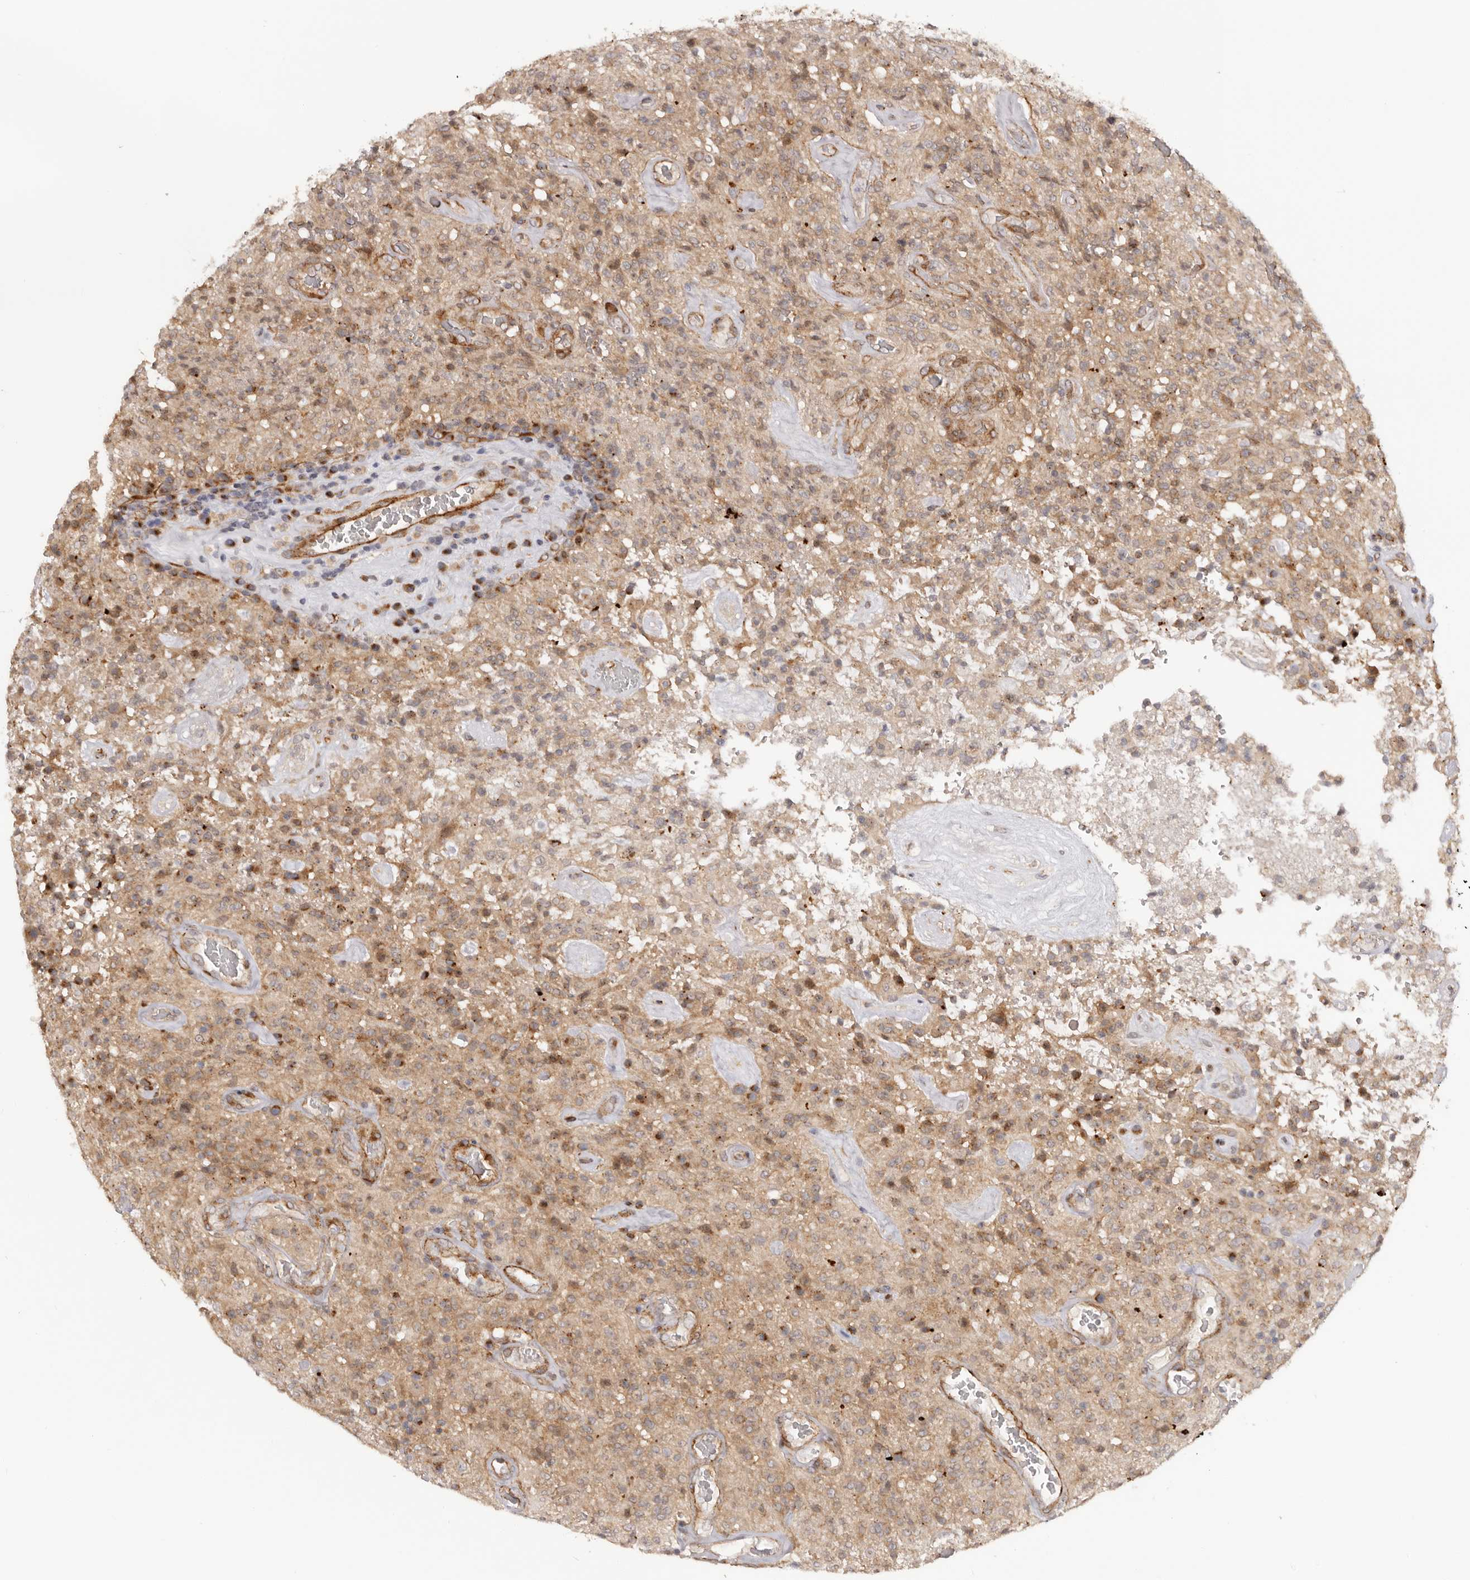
{"staining": {"intensity": "weak", "quantity": ">75%", "location": "cytoplasmic/membranous"}, "tissue": "glioma", "cell_type": "Tumor cells", "image_type": "cancer", "snomed": [{"axis": "morphology", "description": "Glioma, malignant, High grade"}, {"axis": "topography", "description": "Brain"}], "caption": "Glioma stained for a protein (brown) exhibits weak cytoplasmic/membranous positive staining in approximately >75% of tumor cells.", "gene": "MICAL2", "patient": {"sex": "female", "age": 57}}